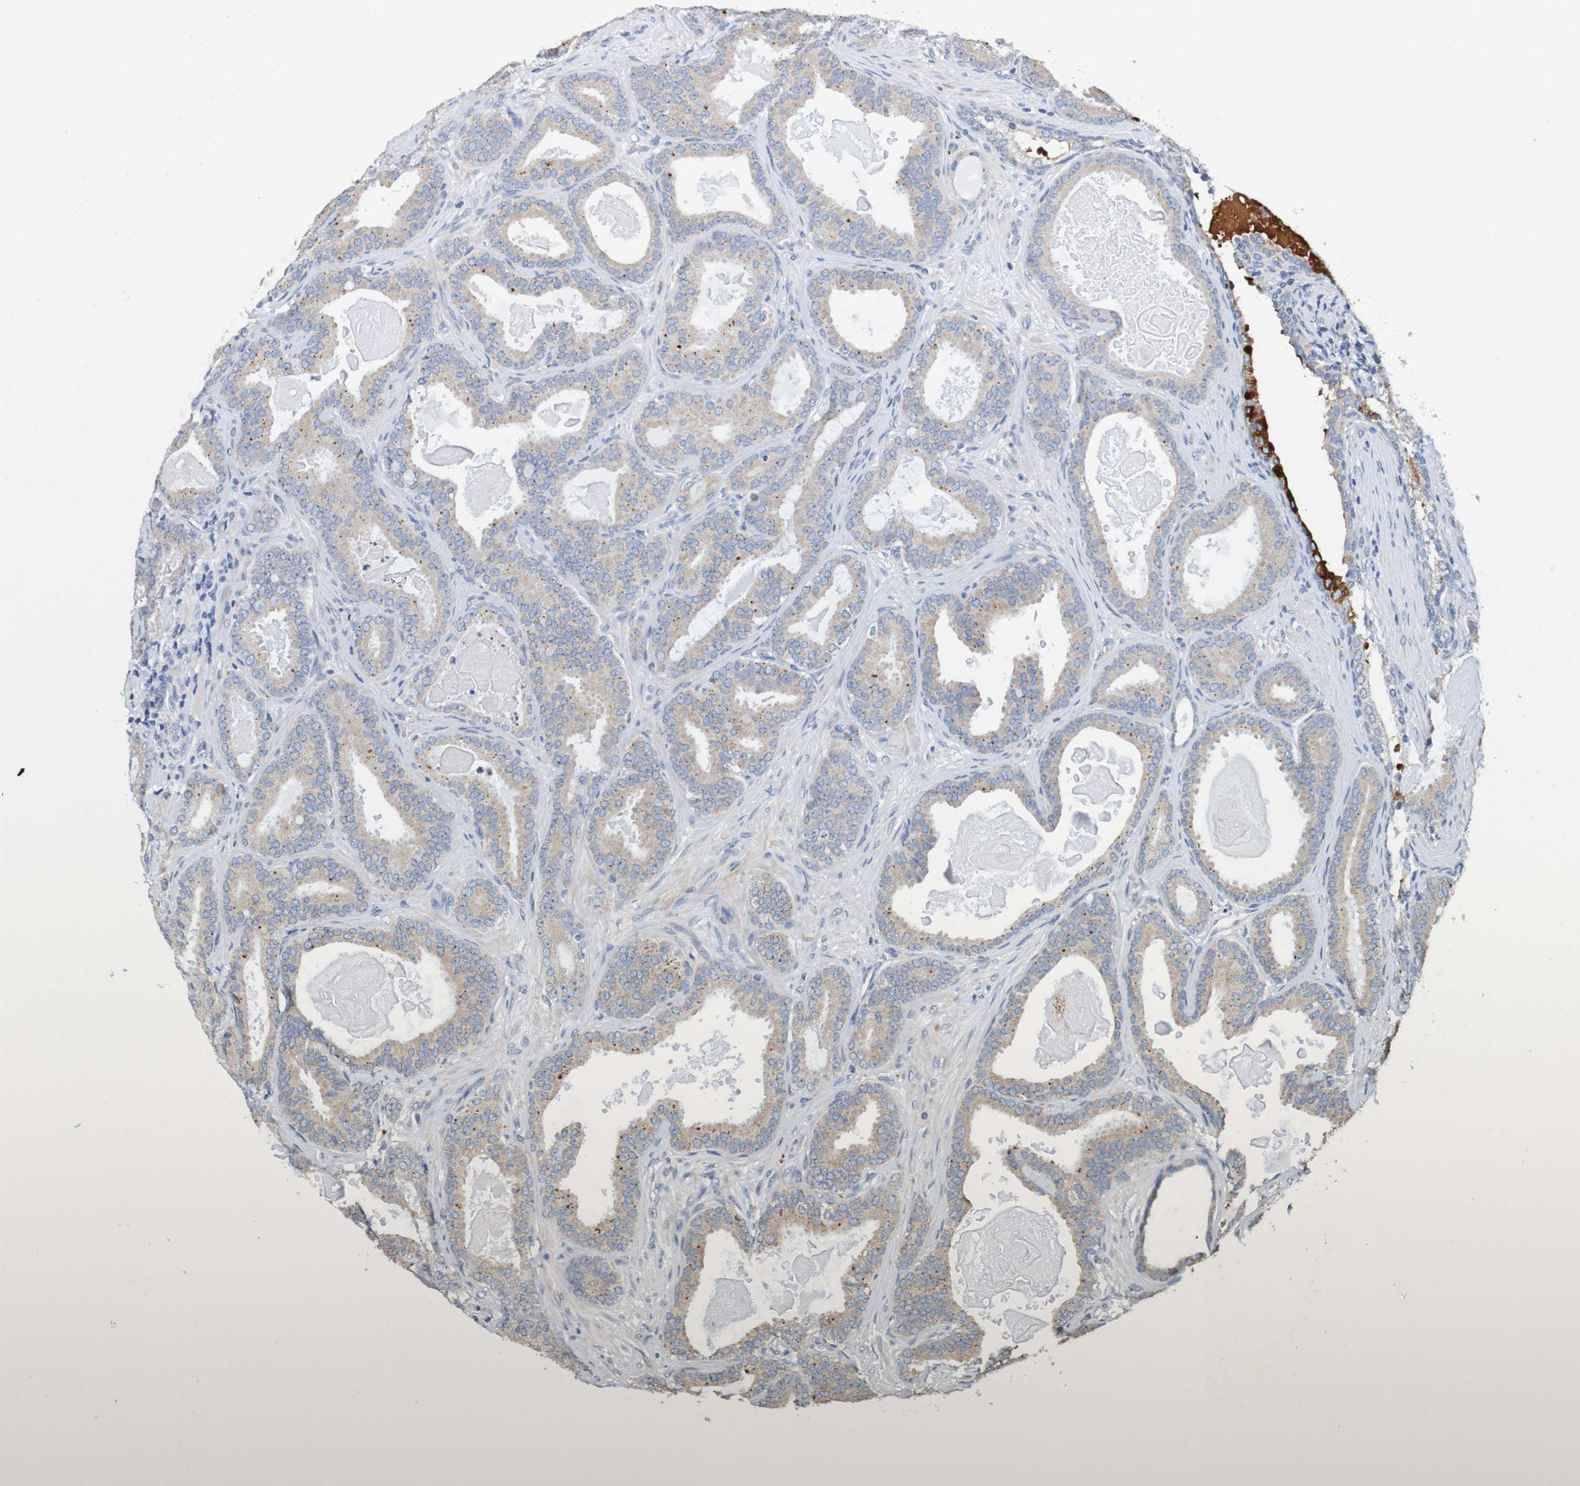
{"staining": {"intensity": "strong", "quantity": "<25%", "location": "cytoplasmic/membranous"}, "tissue": "prostate cancer", "cell_type": "Tumor cells", "image_type": "cancer", "snomed": [{"axis": "morphology", "description": "Adenocarcinoma, High grade"}, {"axis": "topography", "description": "Prostate"}], "caption": "Immunohistochemical staining of prostate cancer shows medium levels of strong cytoplasmic/membranous protein positivity in approximately <25% of tumor cells. (DAB IHC with brightfield microscopy, high magnification).", "gene": "FIBP", "patient": {"sex": "male", "age": 60}}